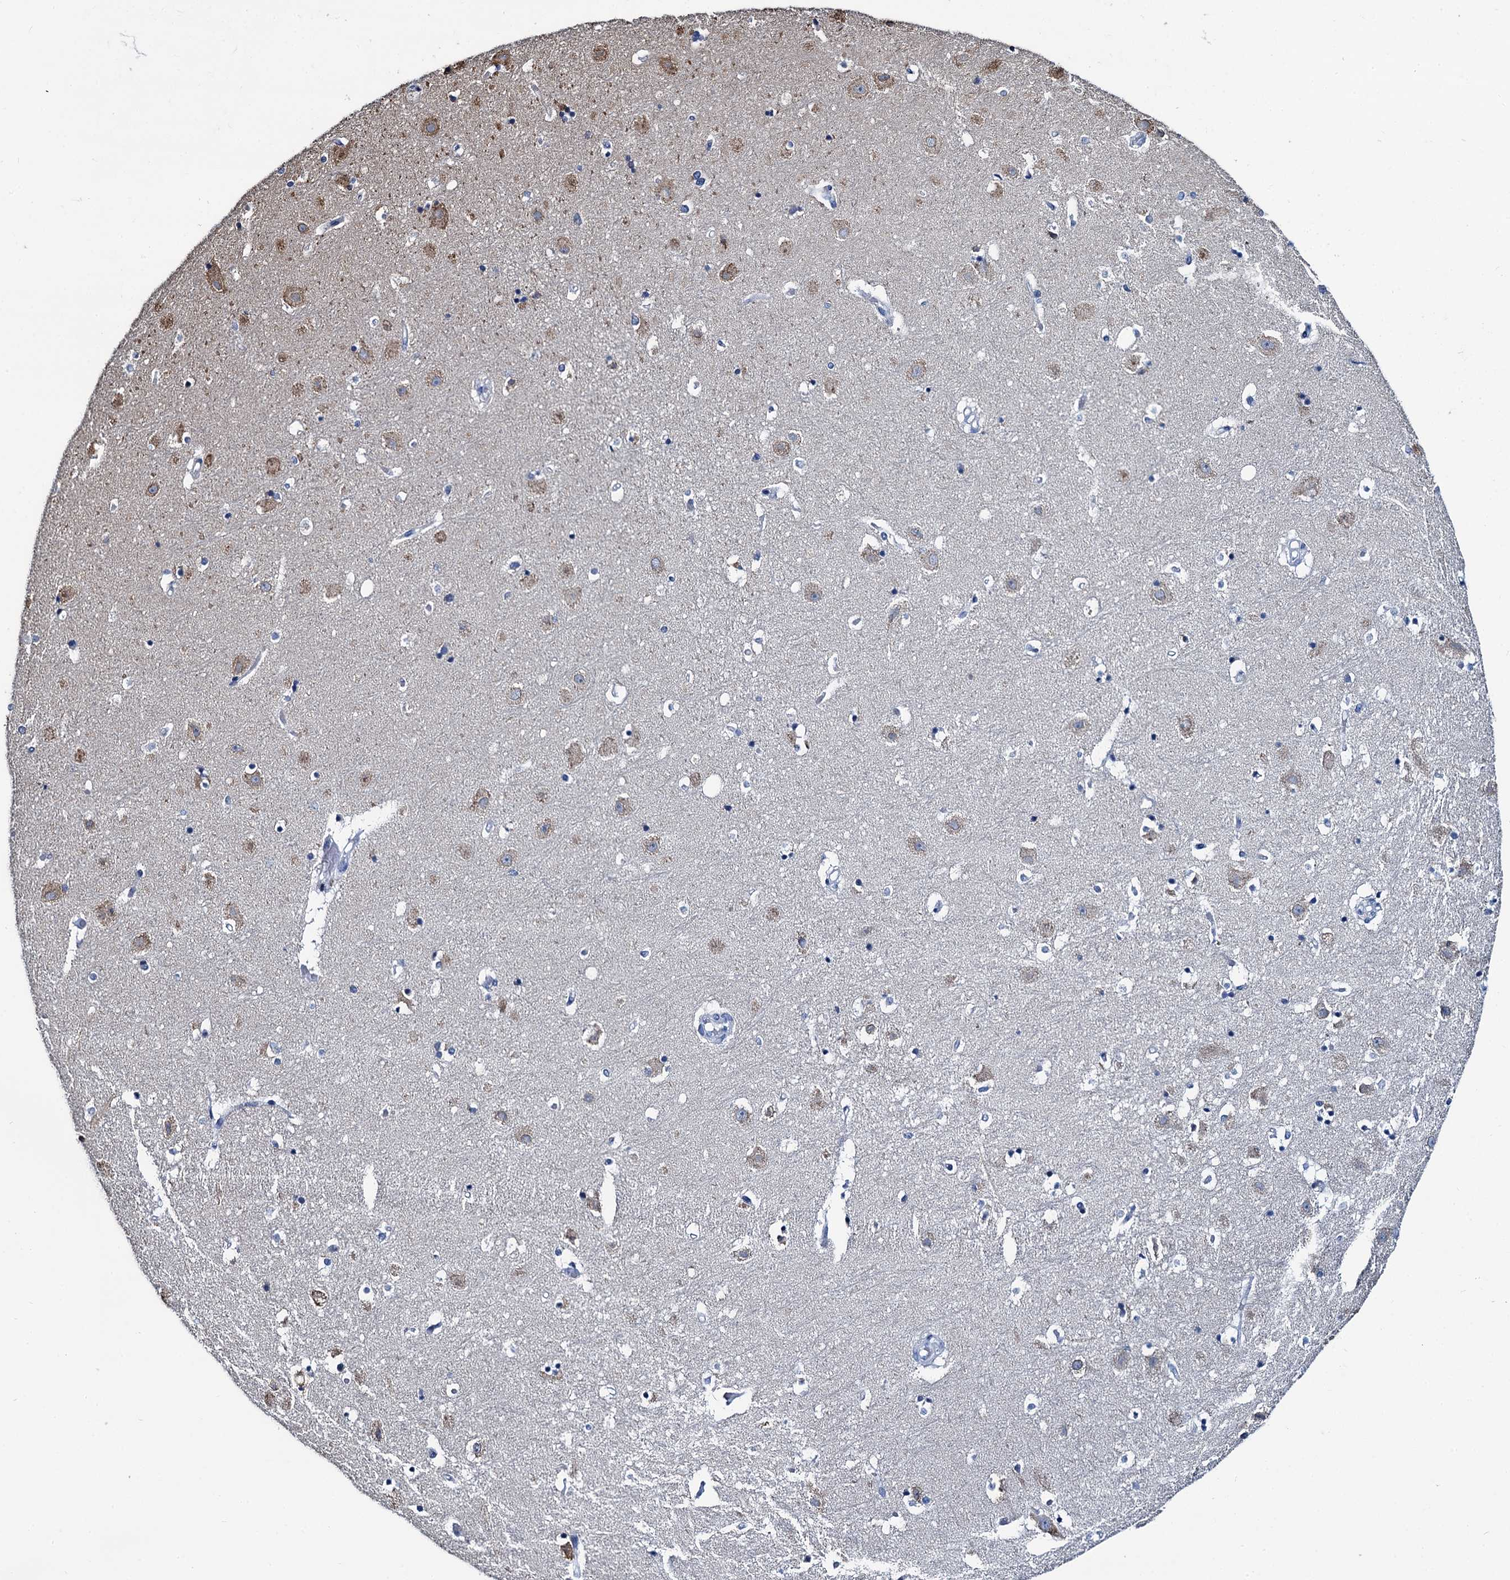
{"staining": {"intensity": "negative", "quantity": "none", "location": "none"}, "tissue": "hippocampus", "cell_type": "Glial cells", "image_type": "normal", "snomed": [{"axis": "morphology", "description": "Normal tissue, NOS"}, {"axis": "topography", "description": "Hippocampus"}], "caption": "Immunohistochemical staining of benign hippocampus reveals no significant expression in glial cells.", "gene": "MIOX", "patient": {"sex": "female", "age": 52}}